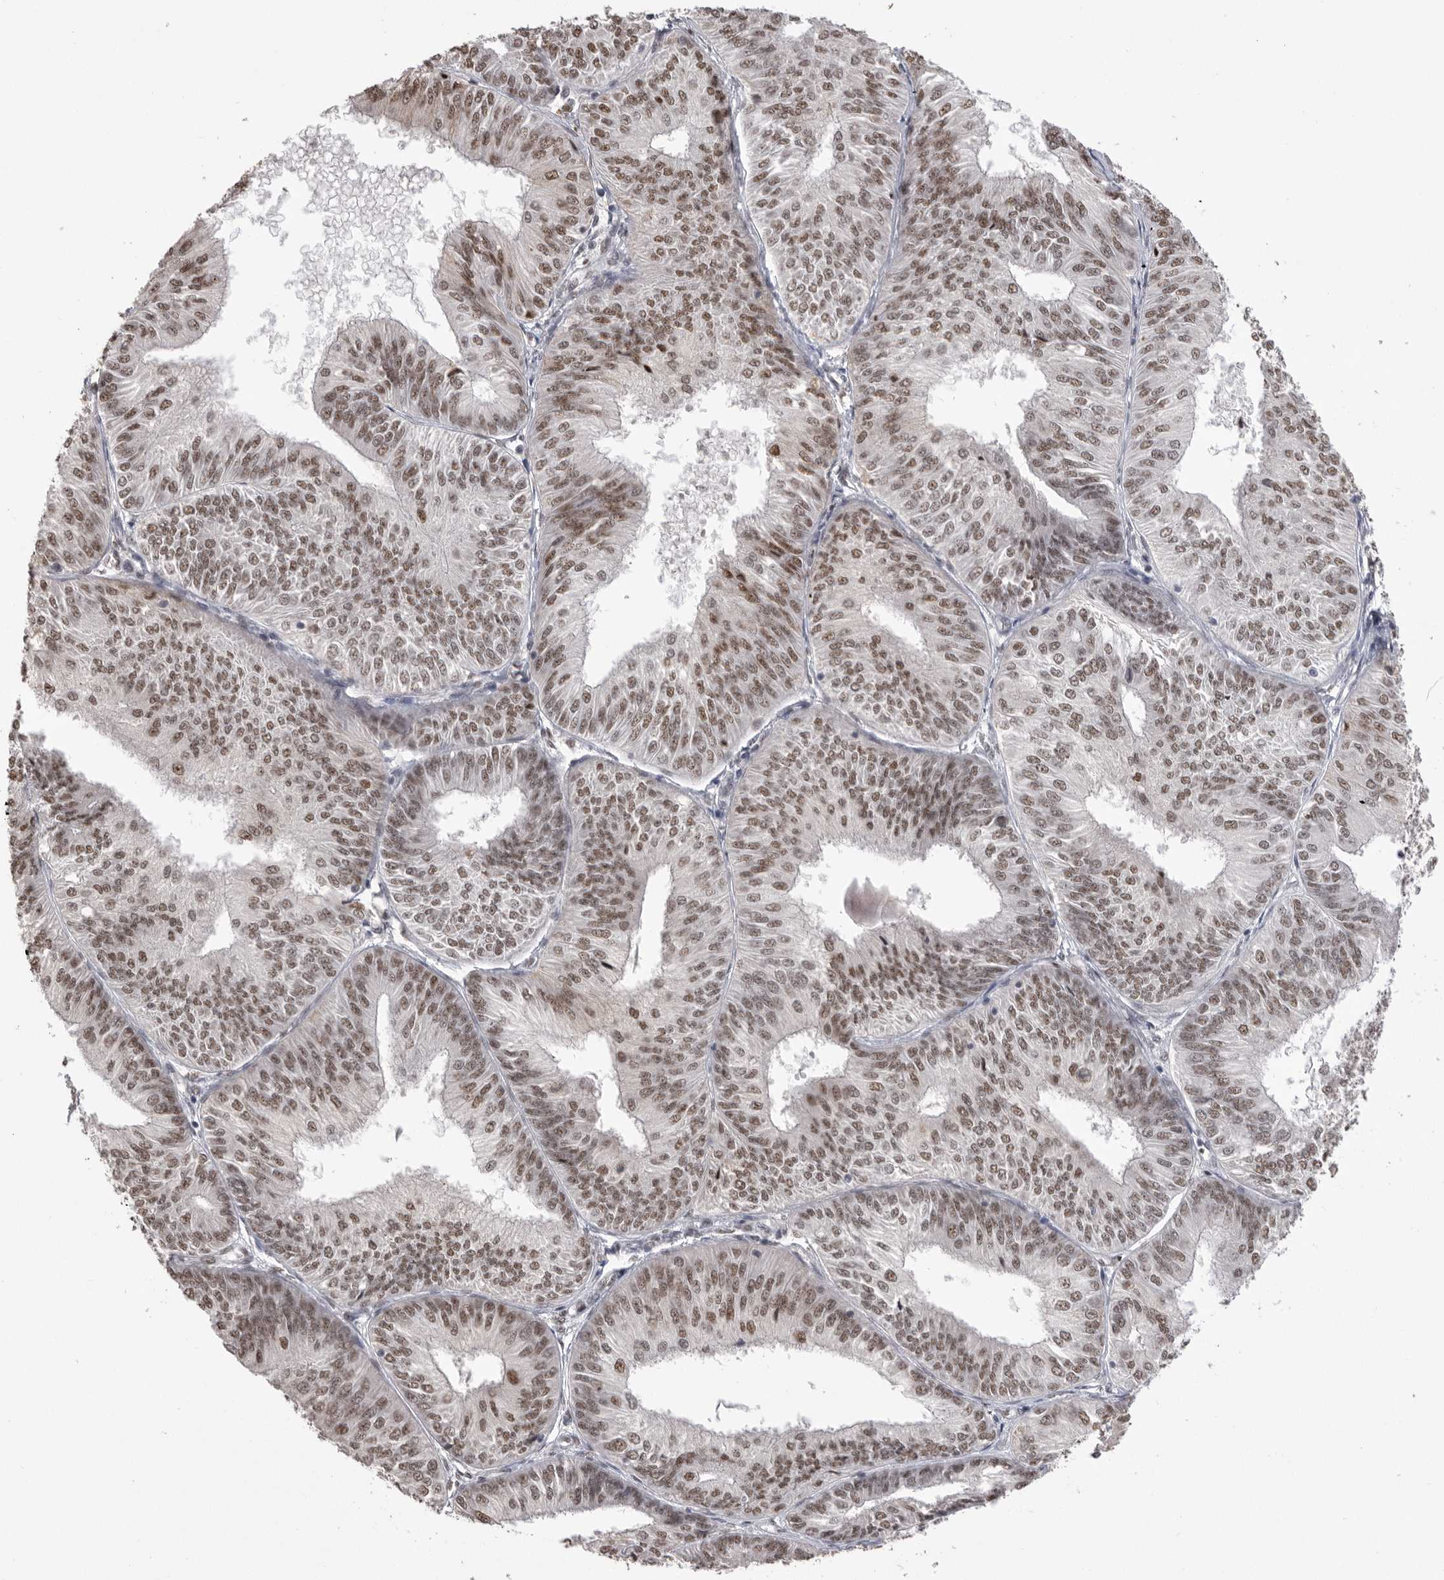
{"staining": {"intensity": "moderate", "quantity": ">75%", "location": "nuclear"}, "tissue": "endometrial cancer", "cell_type": "Tumor cells", "image_type": "cancer", "snomed": [{"axis": "morphology", "description": "Adenocarcinoma, NOS"}, {"axis": "topography", "description": "Endometrium"}], "caption": "A photomicrograph of human endometrial cancer stained for a protein shows moderate nuclear brown staining in tumor cells.", "gene": "BCLAF3", "patient": {"sex": "female", "age": 58}}